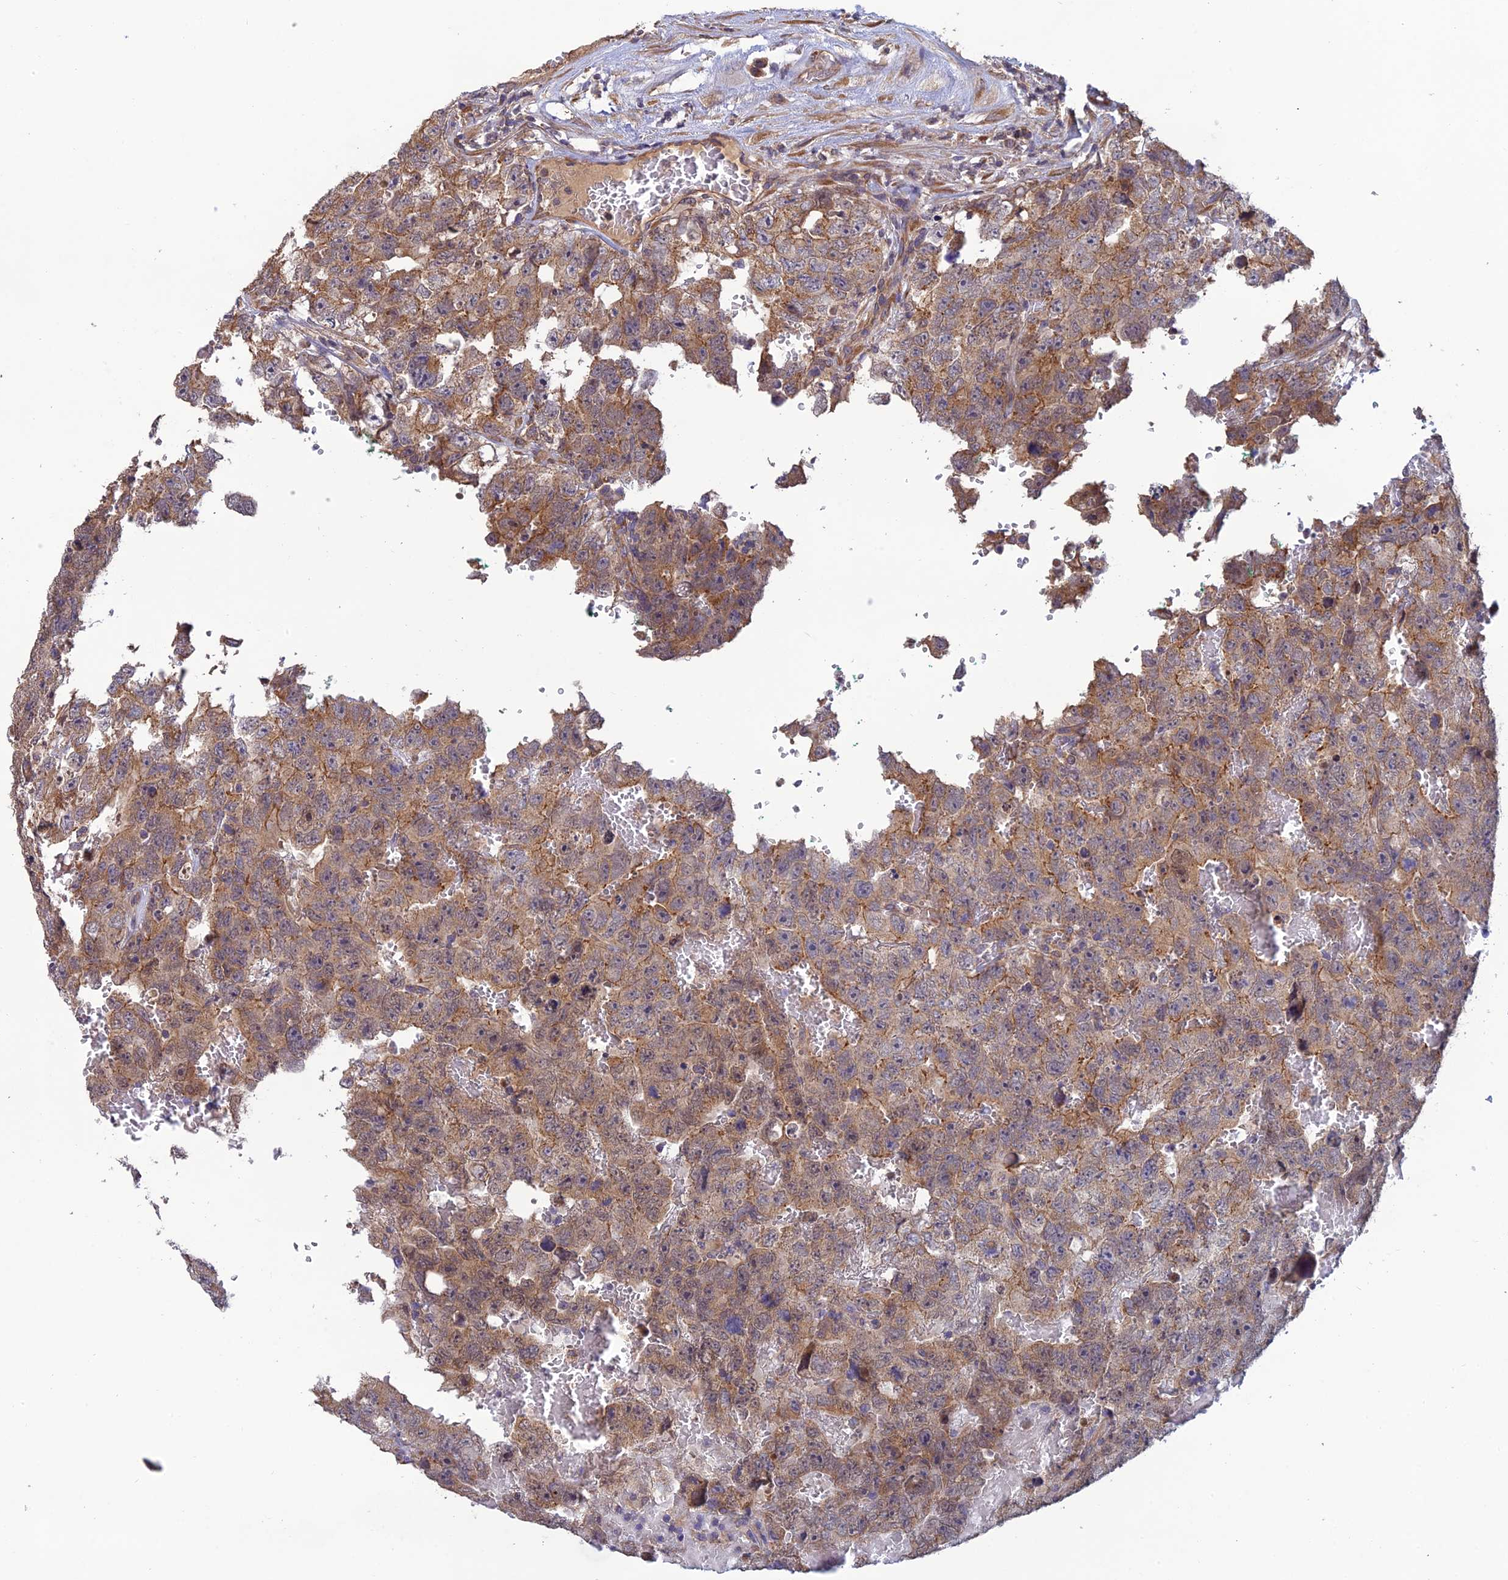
{"staining": {"intensity": "moderate", "quantity": ">75%", "location": "cytoplasmic/membranous"}, "tissue": "testis cancer", "cell_type": "Tumor cells", "image_type": "cancer", "snomed": [{"axis": "morphology", "description": "Carcinoma, Embryonal, NOS"}, {"axis": "topography", "description": "Testis"}], "caption": "Protein analysis of testis embryonal carcinoma tissue demonstrates moderate cytoplasmic/membranous staining in about >75% of tumor cells. (DAB (3,3'-diaminobenzidine) IHC, brown staining for protein, blue staining for nuclei).", "gene": "MRNIP", "patient": {"sex": "male", "age": 45}}